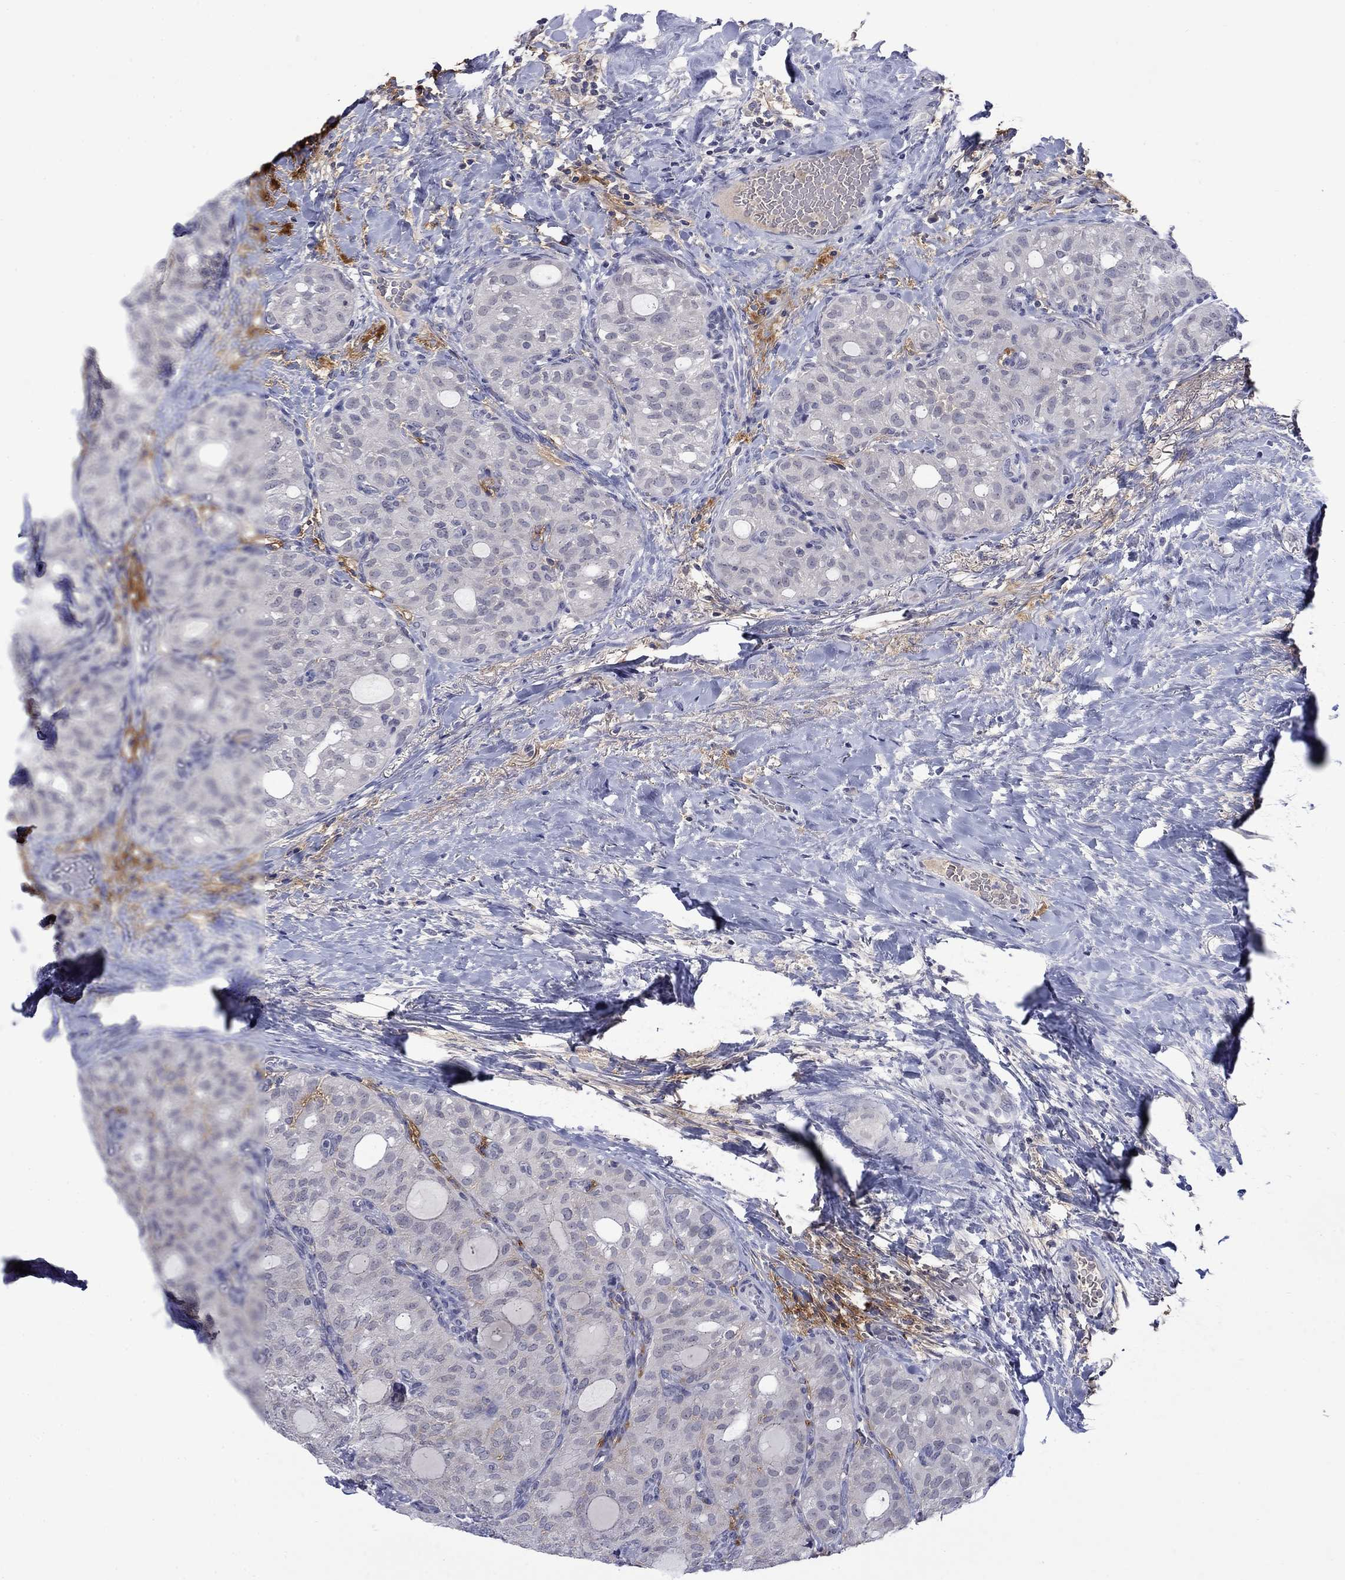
{"staining": {"intensity": "negative", "quantity": "none", "location": "none"}, "tissue": "thyroid cancer", "cell_type": "Tumor cells", "image_type": "cancer", "snomed": [{"axis": "morphology", "description": "Follicular adenoma carcinoma, NOS"}, {"axis": "topography", "description": "Thyroid gland"}], "caption": "Immunohistochemistry photomicrograph of neoplastic tissue: thyroid cancer (follicular adenoma carcinoma) stained with DAB (3,3'-diaminobenzidine) reveals no significant protein staining in tumor cells.", "gene": "NSMF", "patient": {"sex": "male", "age": 75}}